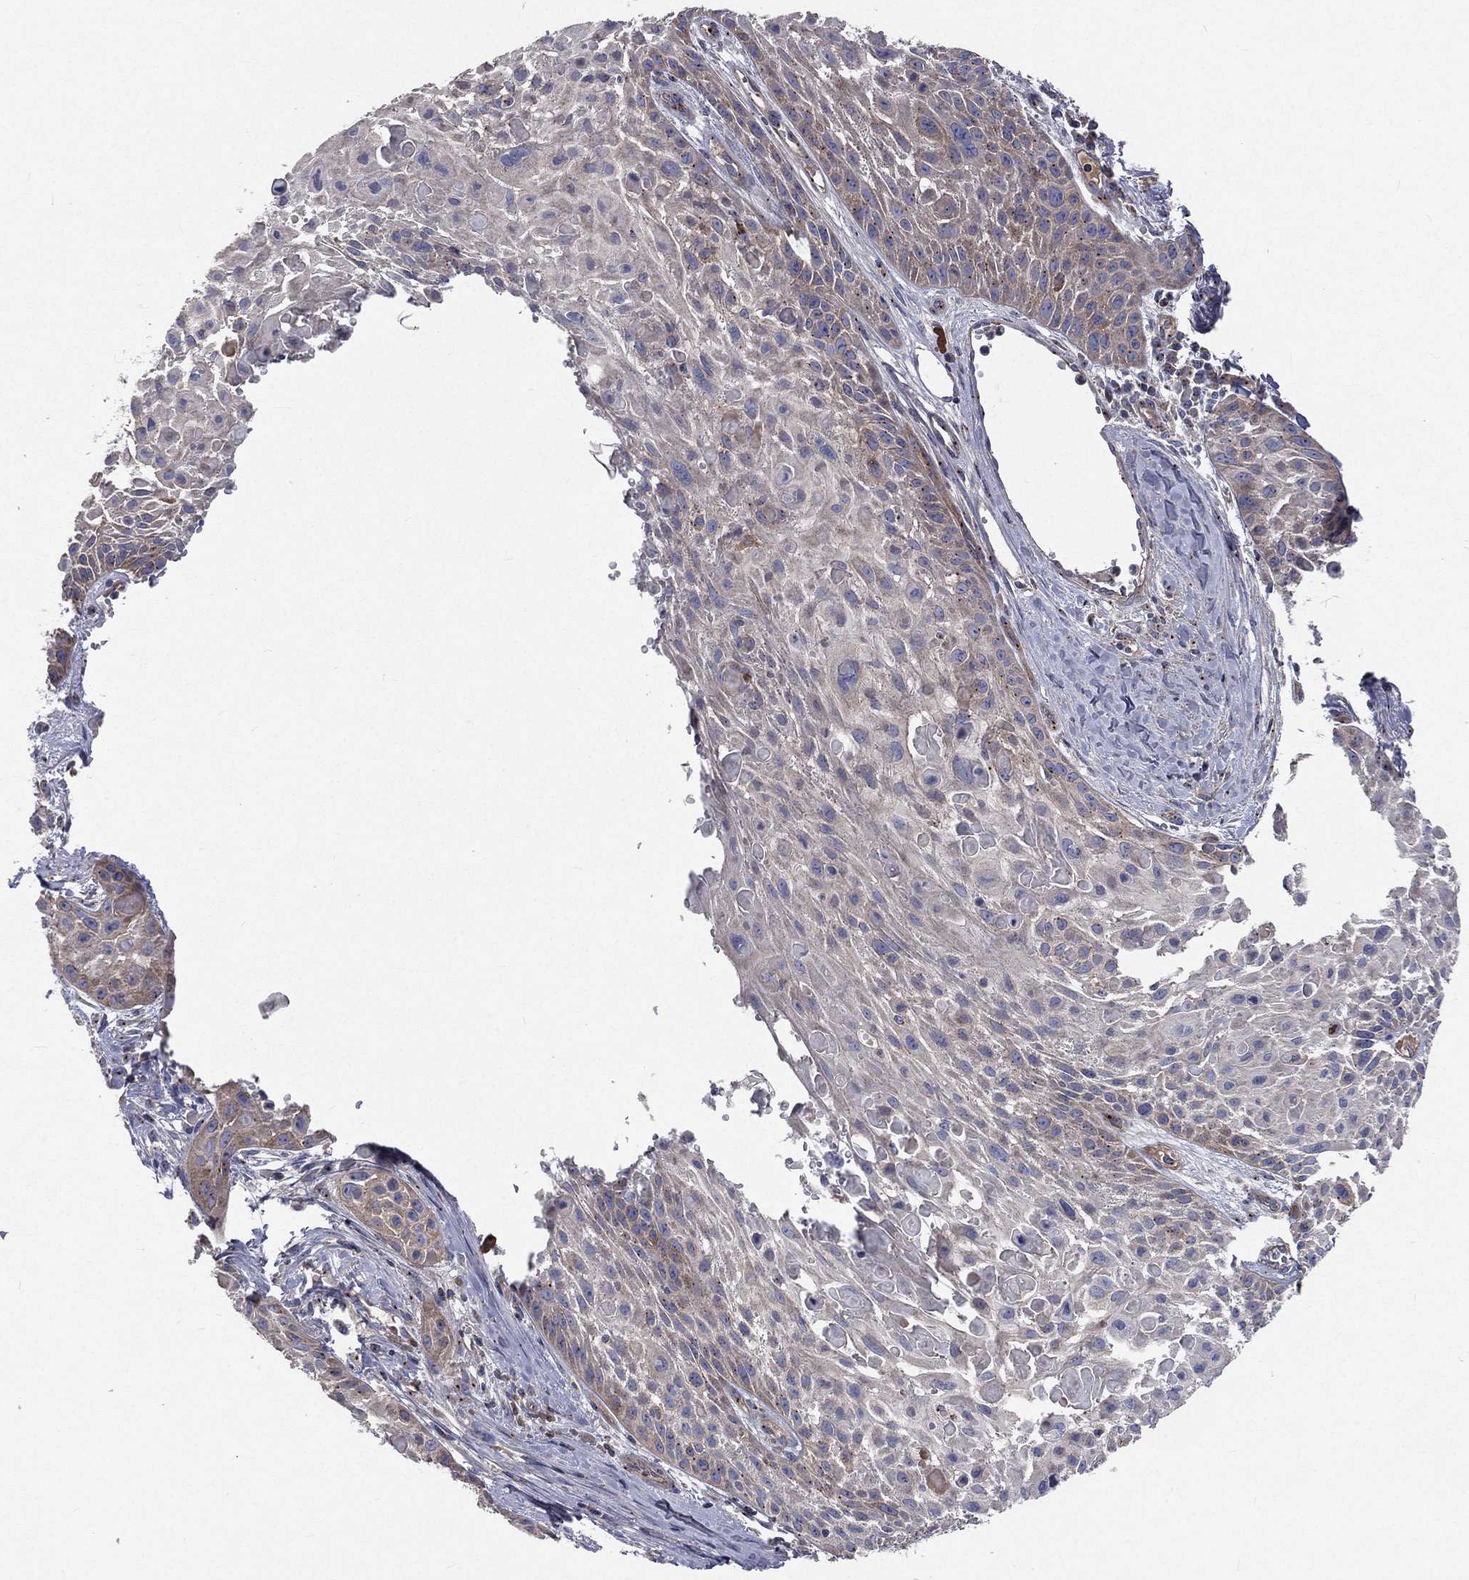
{"staining": {"intensity": "moderate", "quantity": "<25%", "location": "cytoplasmic/membranous"}, "tissue": "skin cancer", "cell_type": "Tumor cells", "image_type": "cancer", "snomed": [{"axis": "morphology", "description": "Squamous cell carcinoma, NOS"}, {"axis": "topography", "description": "Skin"}, {"axis": "topography", "description": "Anal"}], "caption": "High-power microscopy captured an immunohistochemistry photomicrograph of skin squamous cell carcinoma, revealing moderate cytoplasmic/membranous expression in approximately <25% of tumor cells. The staining was performed using DAB (3,3'-diaminobenzidine) to visualize the protein expression in brown, while the nuclei were stained in blue with hematoxylin (Magnification: 20x).", "gene": "CROCC", "patient": {"sex": "female", "age": 75}}